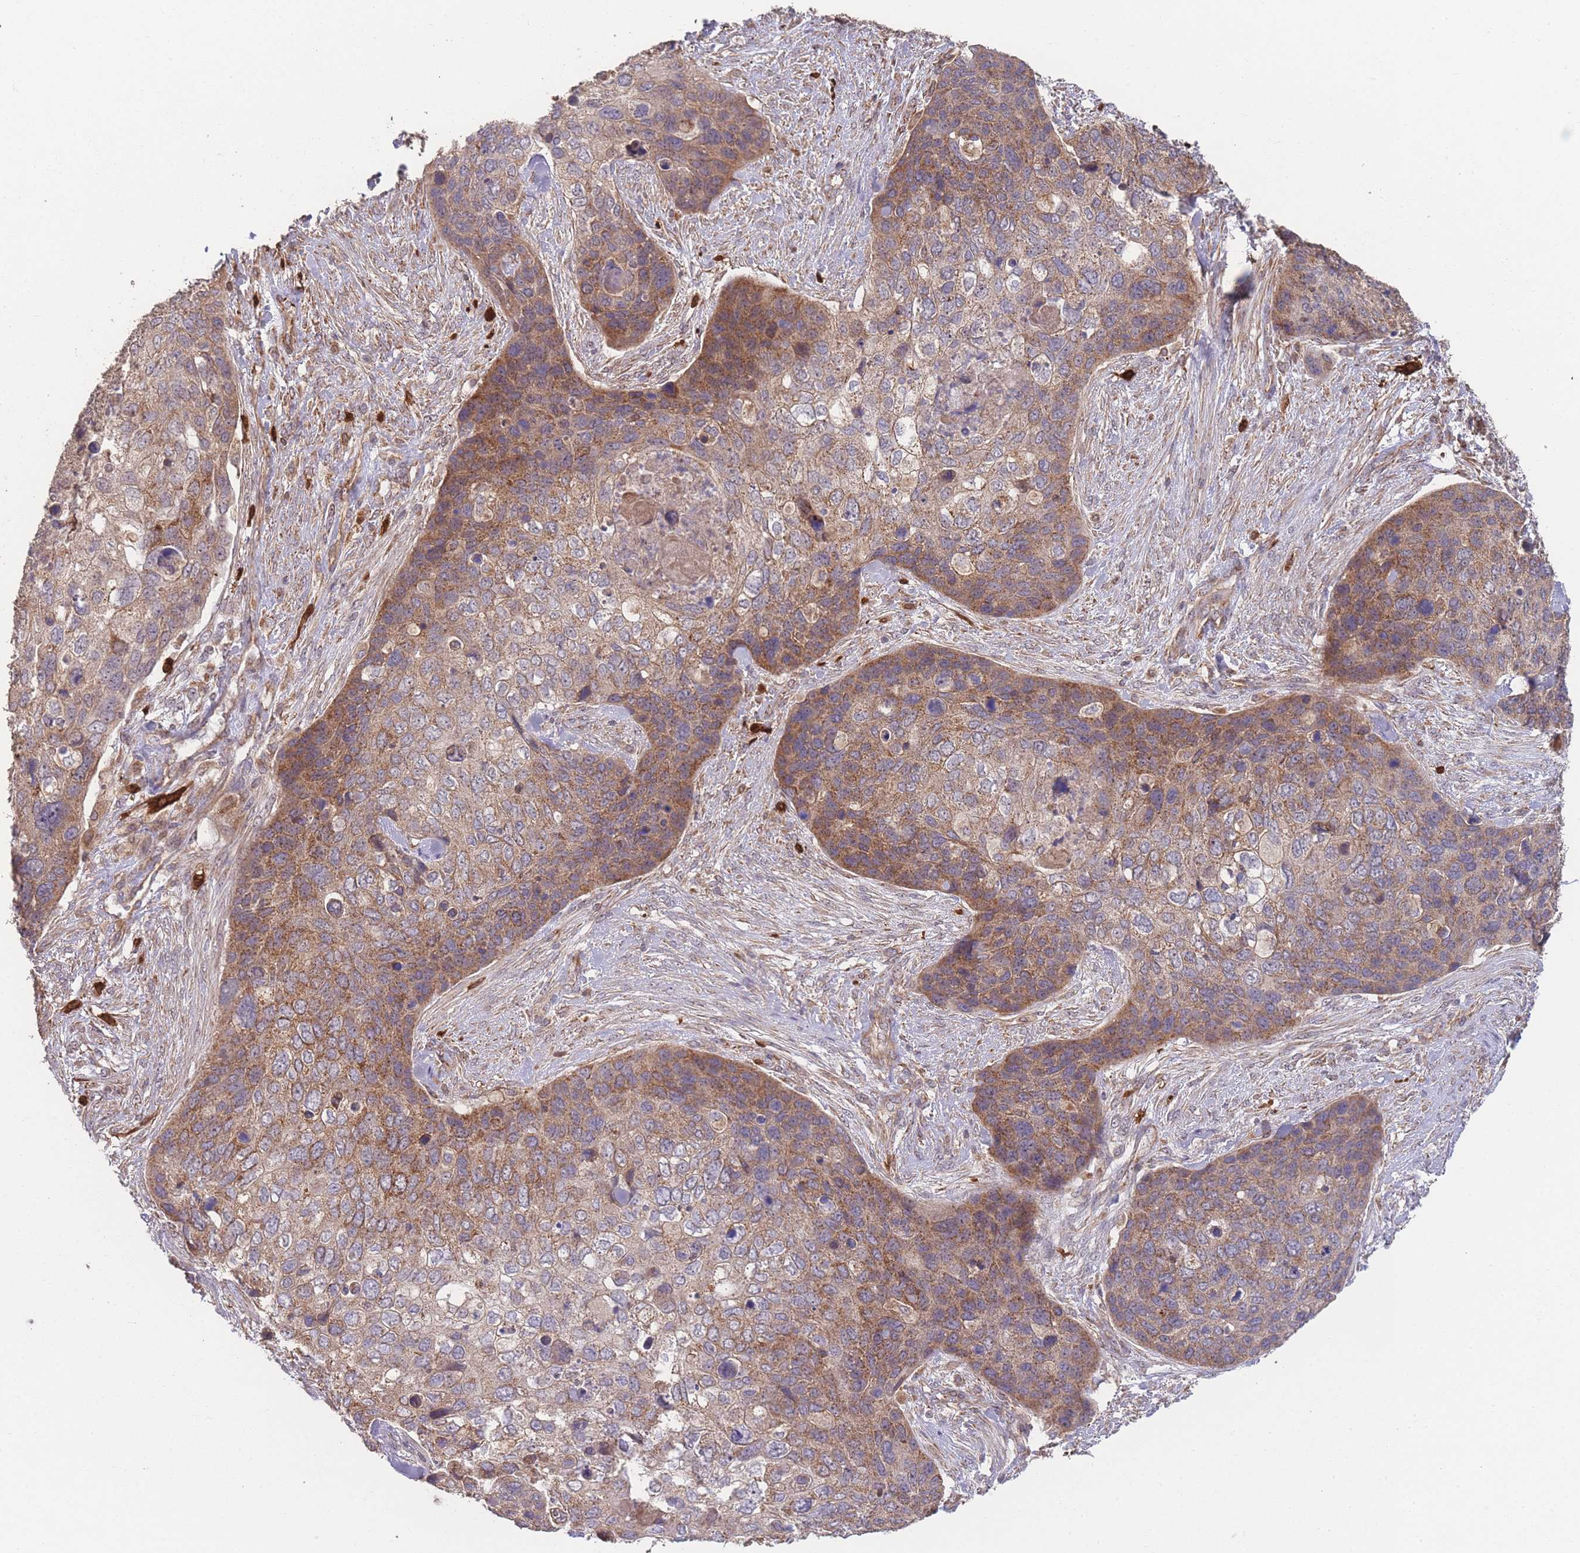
{"staining": {"intensity": "moderate", "quantity": ">75%", "location": "cytoplasmic/membranous"}, "tissue": "skin cancer", "cell_type": "Tumor cells", "image_type": "cancer", "snomed": [{"axis": "morphology", "description": "Basal cell carcinoma"}, {"axis": "topography", "description": "Skin"}], "caption": "This micrograph demonstrates IHC staining of human skin cancer, with medium moderate cytoplasmic/membranous positivity in approximately >75% of tumor cells.", "gene": "PXMP4", "patient": {"sex": "female", "age": 74}}